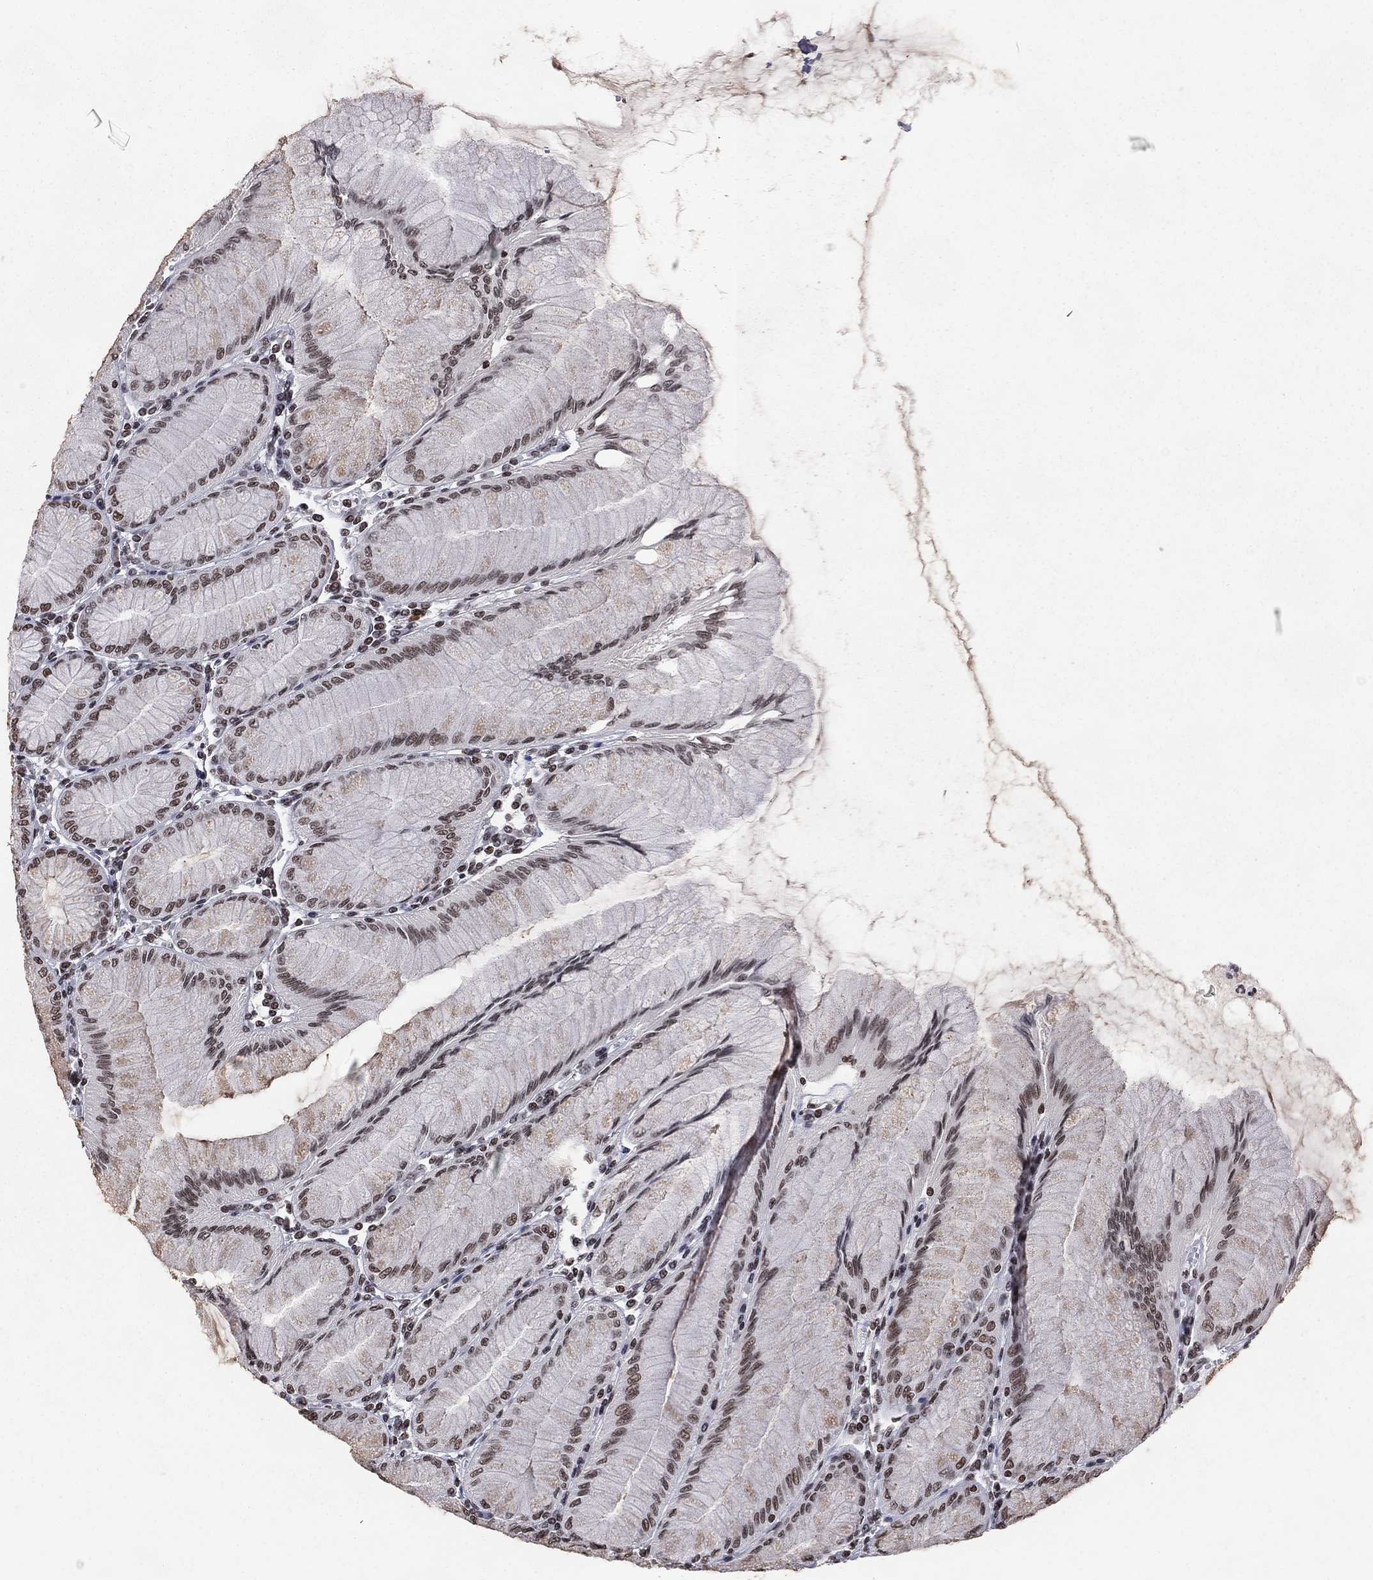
{"staining": {"intensity": "strong", "quantity": "25%-75%", "location": "nuclear"}, "tissue": "stomach", "cell_type": "Glandular cells", "image_type": "normal", "snomed": [{"axis": "morphology", "description": "Normal tissue, NOS"}, {"axis": "topography", "description": "Stomach"}], "caption": "Immunohistochemical staining of benign stomach reveals 25%-75% levels of strong nuclear protein positivity in approximately 25%-75% of glandular cells. (Brightfield microscopy of DAB IHC at high magnification).", "gene": "RFX7", "patient": {"sex": "female", "age": 57}}